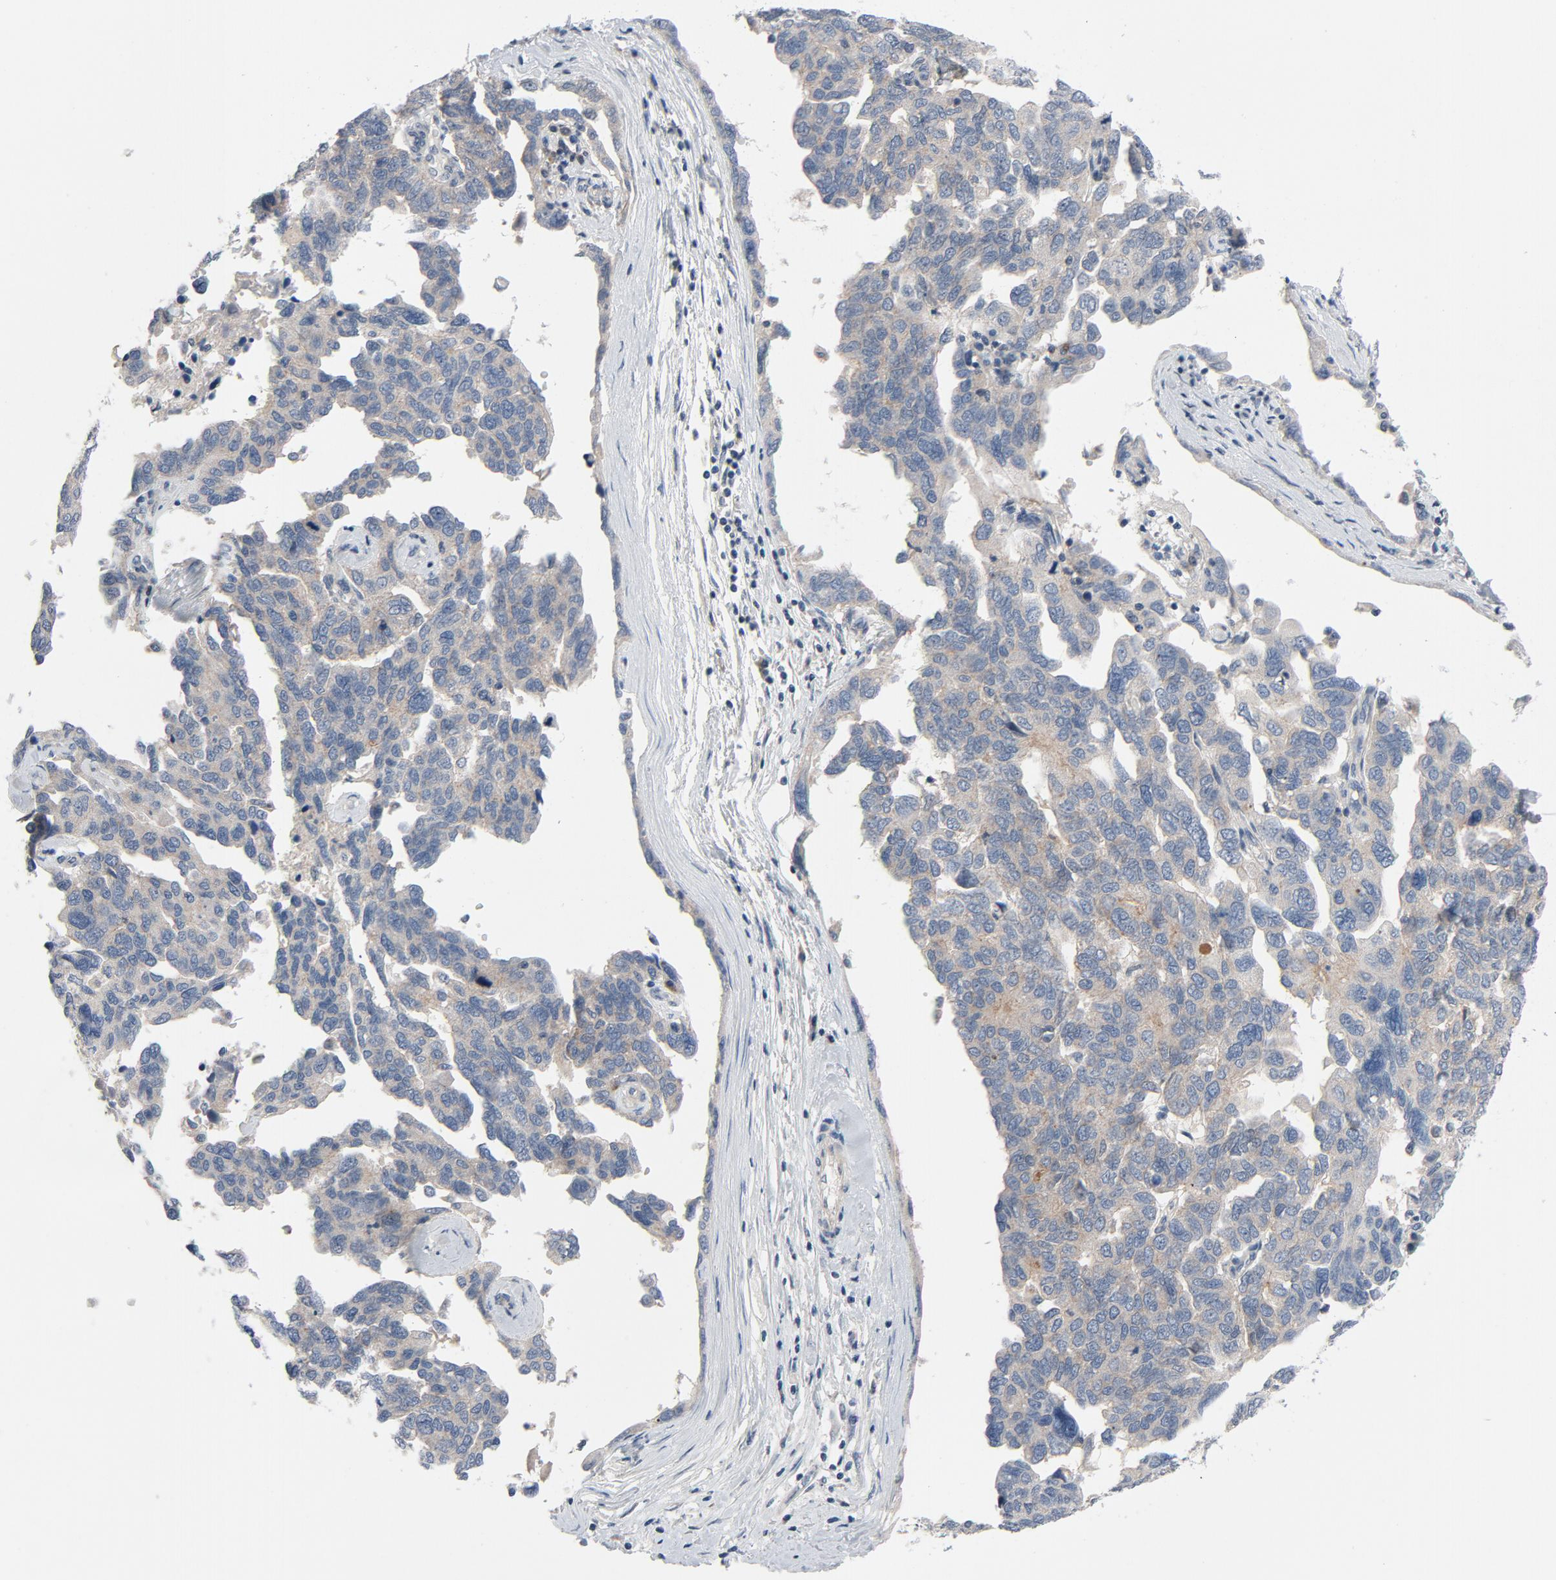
{"staining": {"intensity": "weak", "quantity": ">75%", "location": "cytoplasmic/membranous"}, "tissue": "ovarian cancer", "cell_type": "Tumor cells", "image_type": "cancer", "snomed": [{"axis": "morphology", "description": "Cystadenocarcinoma, serous, NOS"}, {"axis": "topography", "description": "Ovary"}], "caption": "Human ovarian cancer stained with a brown dye shows weak cytoplasmic/membranous positive expression in approximately >75% of tumor cells.", "gene": "TSG101", "patient": {"sex": "female", "age": 64}}